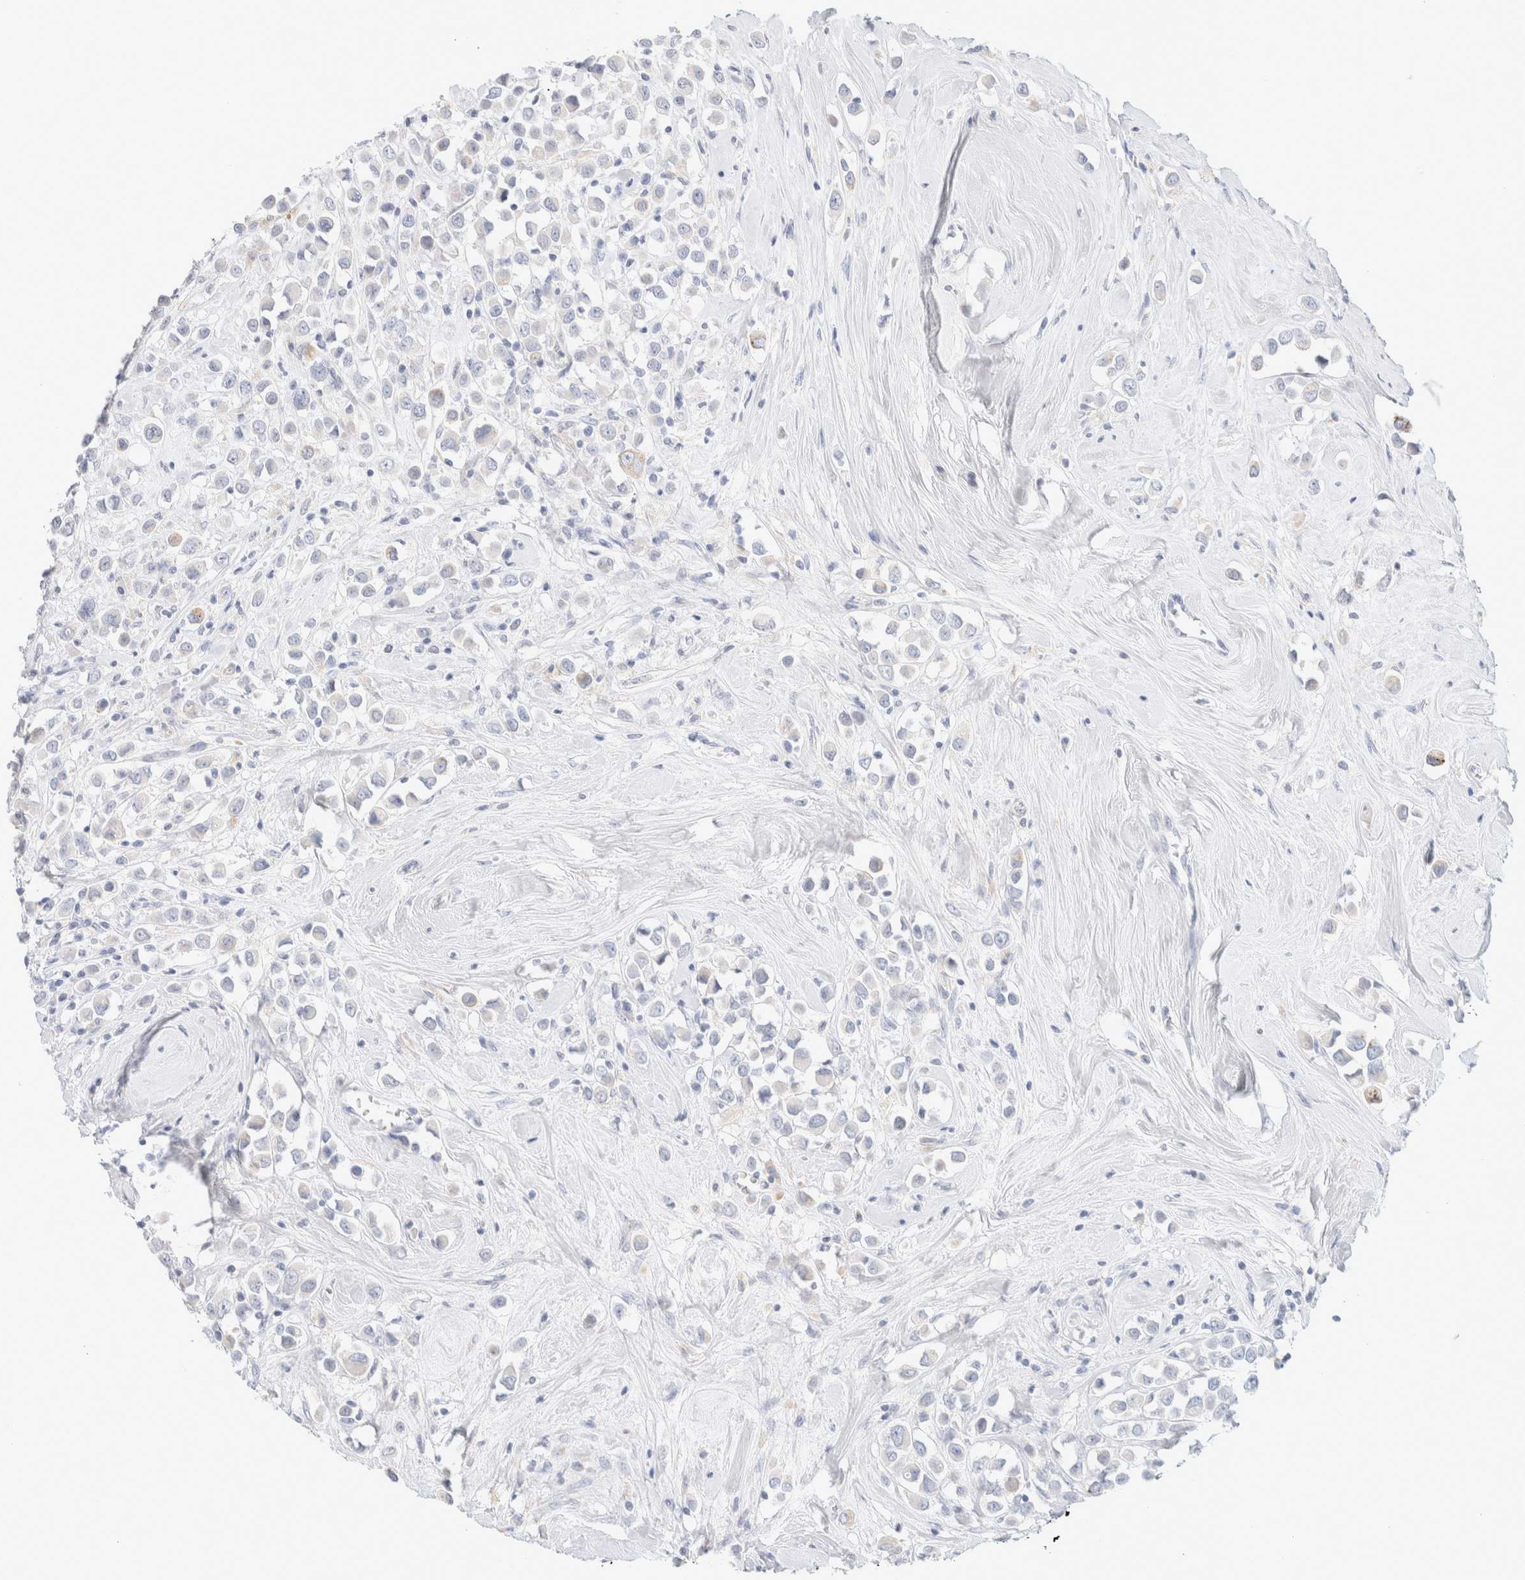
{"staining": {"intensity": "negative", "quantity": "none", "location": "none"}, "tissue": "breast cancer", "cell_type": "Tumor cells", "image_type": "cancer", "snomed": [{"axis": "morphology", "description": "Duct carcinoma"}, {"axis": "topography", "description": "Breast"}], "caption": "Immunohistochemistry (IHC) micrograph of human breast cancer stained for a protein (brown), which shows no staining in tumor cells.", "gene": "CPQ", "patient": {"sex": "female", "age": 61}}